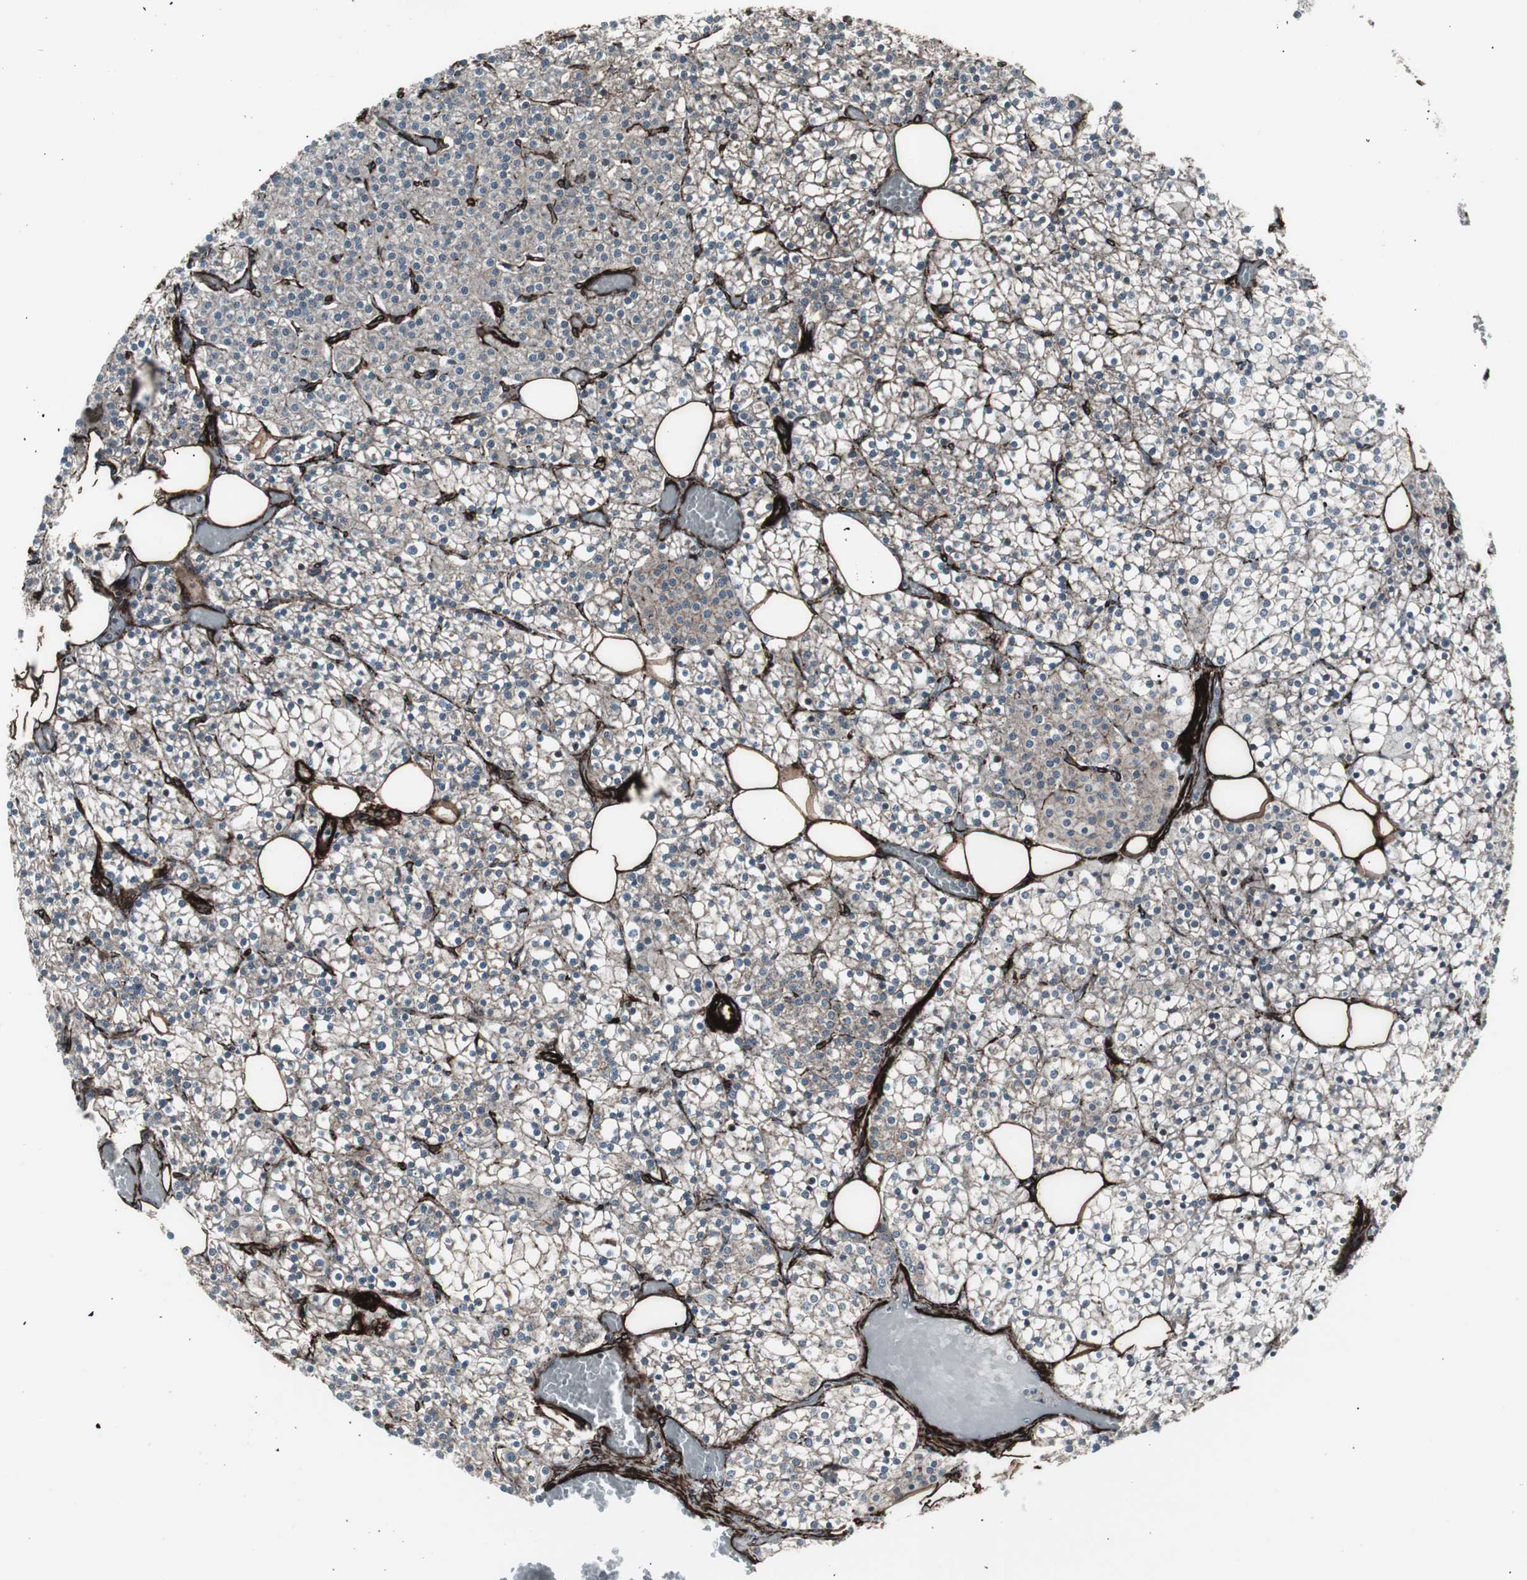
{"staining": {"intensity": "moderate", "quantity": "25%-75%", "location": "cytoplasmic/membranous"}, "tissue": "parathyroid gland", "cell_type": "Glandular cells", "image_type": "normal", "snomed": [{"axis": "morphology", "description": "Normal tissue, NOS"}, {"axis": "topography", "description": "Parathyroid gland"}], "caption": "An immunohistochemistry (IHC) photomicrograph of unremarkable tissue is shown. Protein staining in brown shows moderate cytoplasmic/membranous positivity in parathyroid gland within glandular cells. The protein of interest is shown in brown color, while the nuclei are stained blue.", "gene": "PDGFA", "patient": {"sex": "female", "age": 63}}